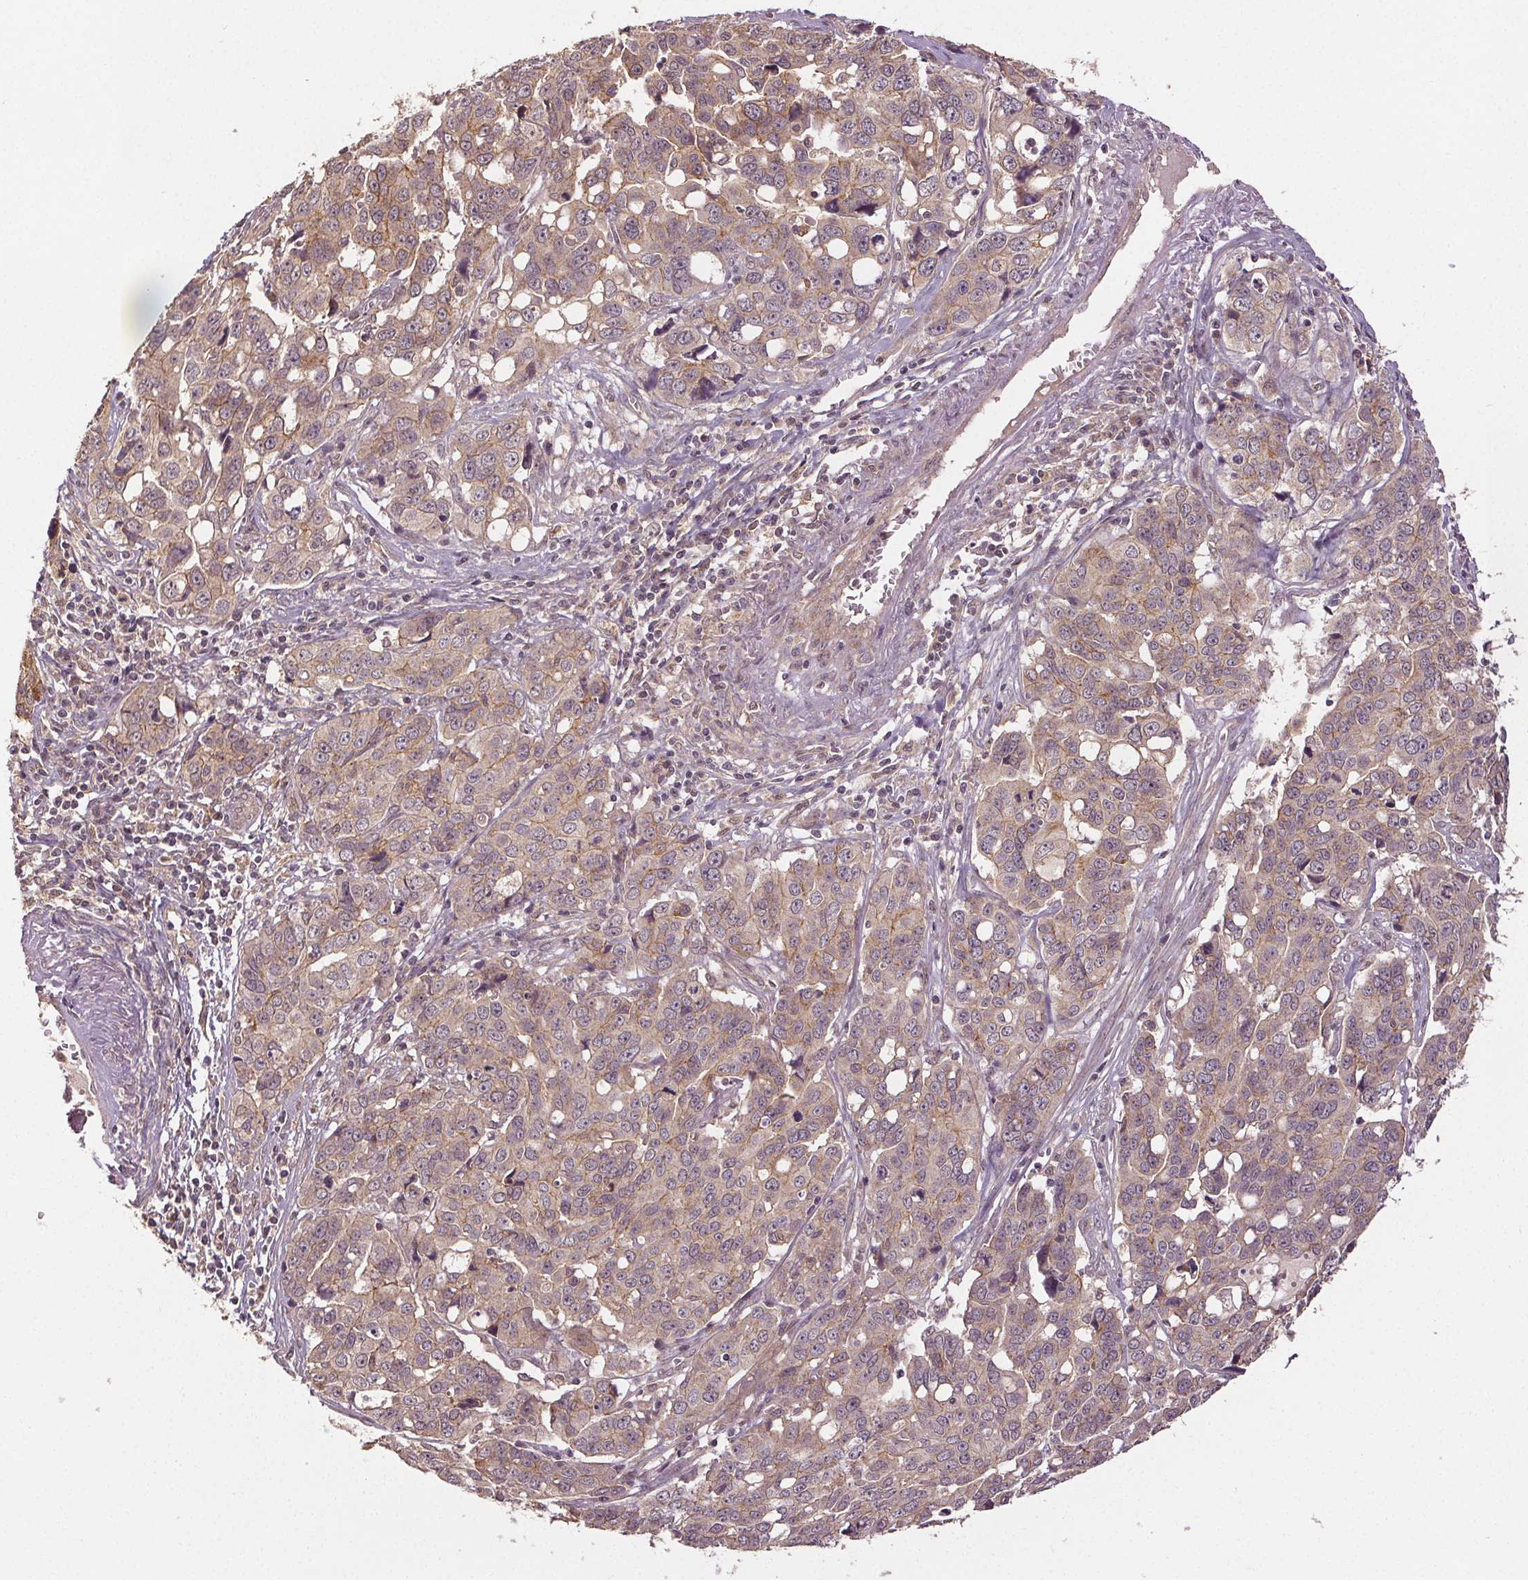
{"staining": {"intensity": "weak", "quantity": "25%-75%", "location": "cytoplasmic/membranous"}, "tissue": "ovarian cancer", "cell_type": "Tumor cells", "image_type": "cancer", "snomed": [{"axis": "morphology", "description": "Carcinoma, endometroid"}, {"axis": "topography", "description": "Ovary"}], "caption": "This is an image of IHC staining of ovarian cancer (endometroid carcinoma), which shows weak staining in the cytoplasmic/membranous of tumor cells.", "gene": "EPHB3", "patient": {"sex": "female", "age": 78}}